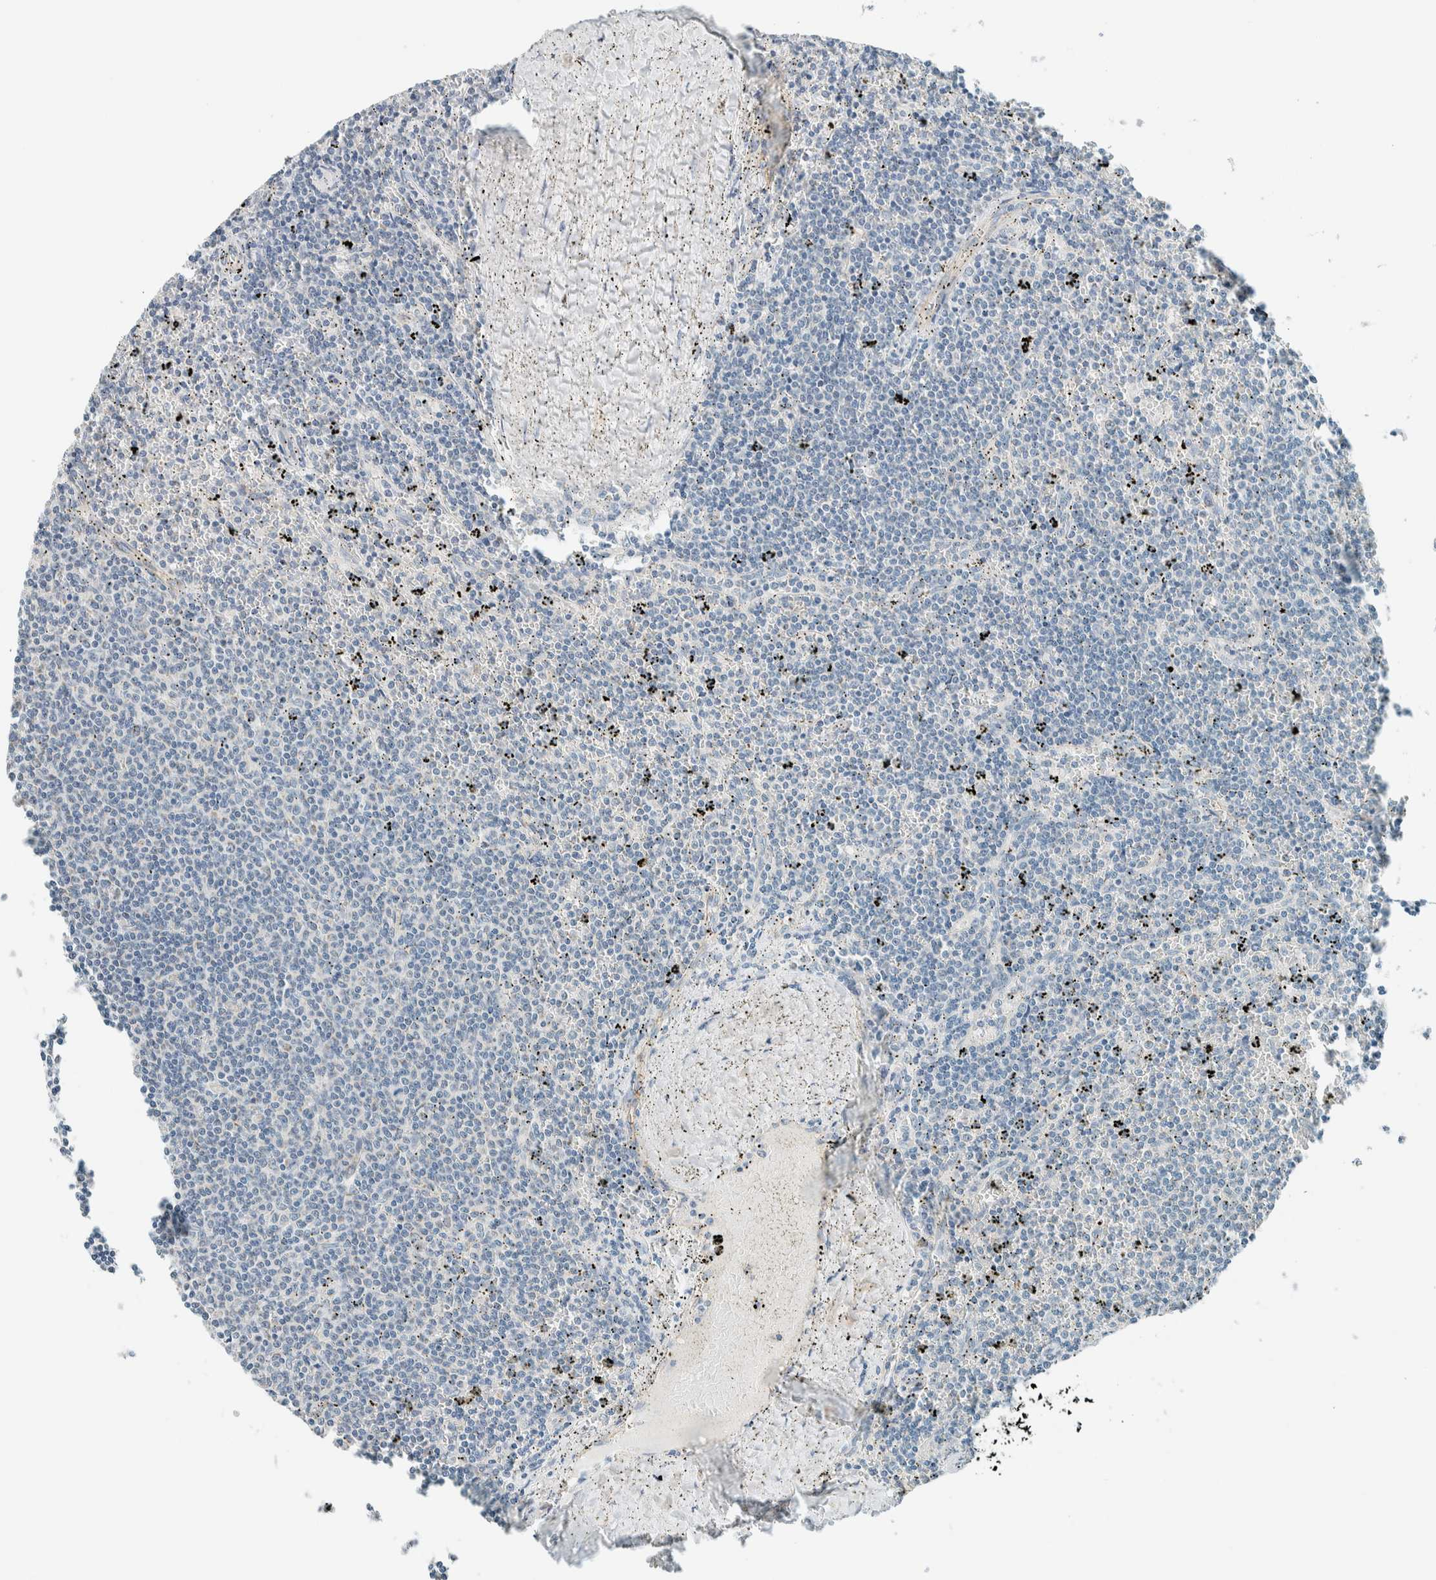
{"staining": {"intensity": "negative", "quantity": "none", "location": "none"}, "tissue": "lymphoma", "cell_type": "Tumor cells", "image_type": "cancer", "snomed": [{"axis": "morphology", "description": "Malignant lymphoma, non-Hodgkin's type, Low grade"}, {"axis": "topography", "description": "Spleen"}], "caption": "This is an immunohistochemistry micrograph of human lymphoma. There is no staining in tumor cells.", "gene": "SLFN12", "patient": {"sex": "female", "age": 50}}